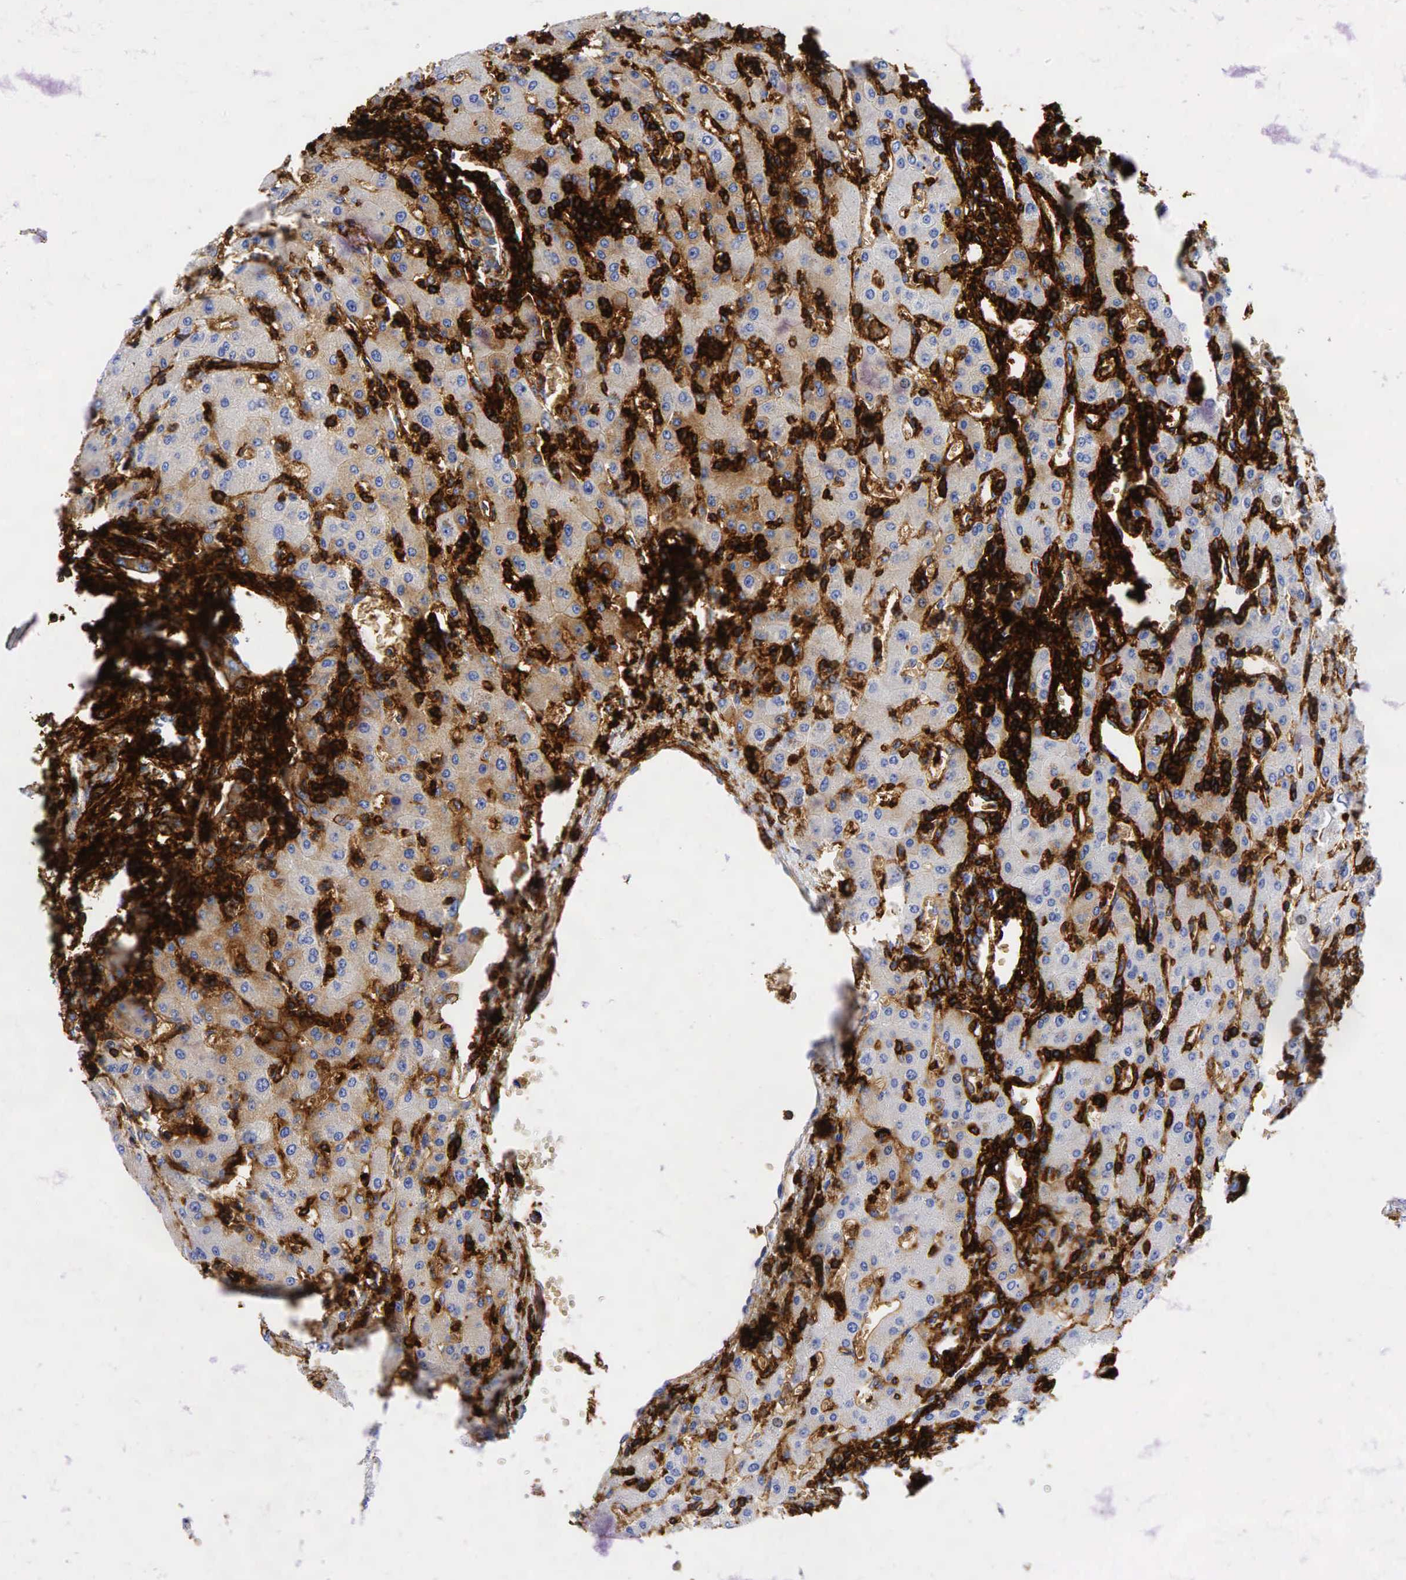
{"staining": {"intensity": "negative", "quantity": "none", "location": "none"}, "tissue": "liver", "cell_type": "Hepatocytes", "image_type": "normal", "snomed": [{"axis": "morphology", "description": "Normal tissue, NOS"}, {"axis": "topography", "description": "Liver"}], "caption": "This micrograph is of benign liver stained with IHC to label a protein in brown with the nuclei are counter-stained blue. There is no expression in hepatocytes.", "gene": "CD44", "patient": {"sex": "female", "age": 30}}